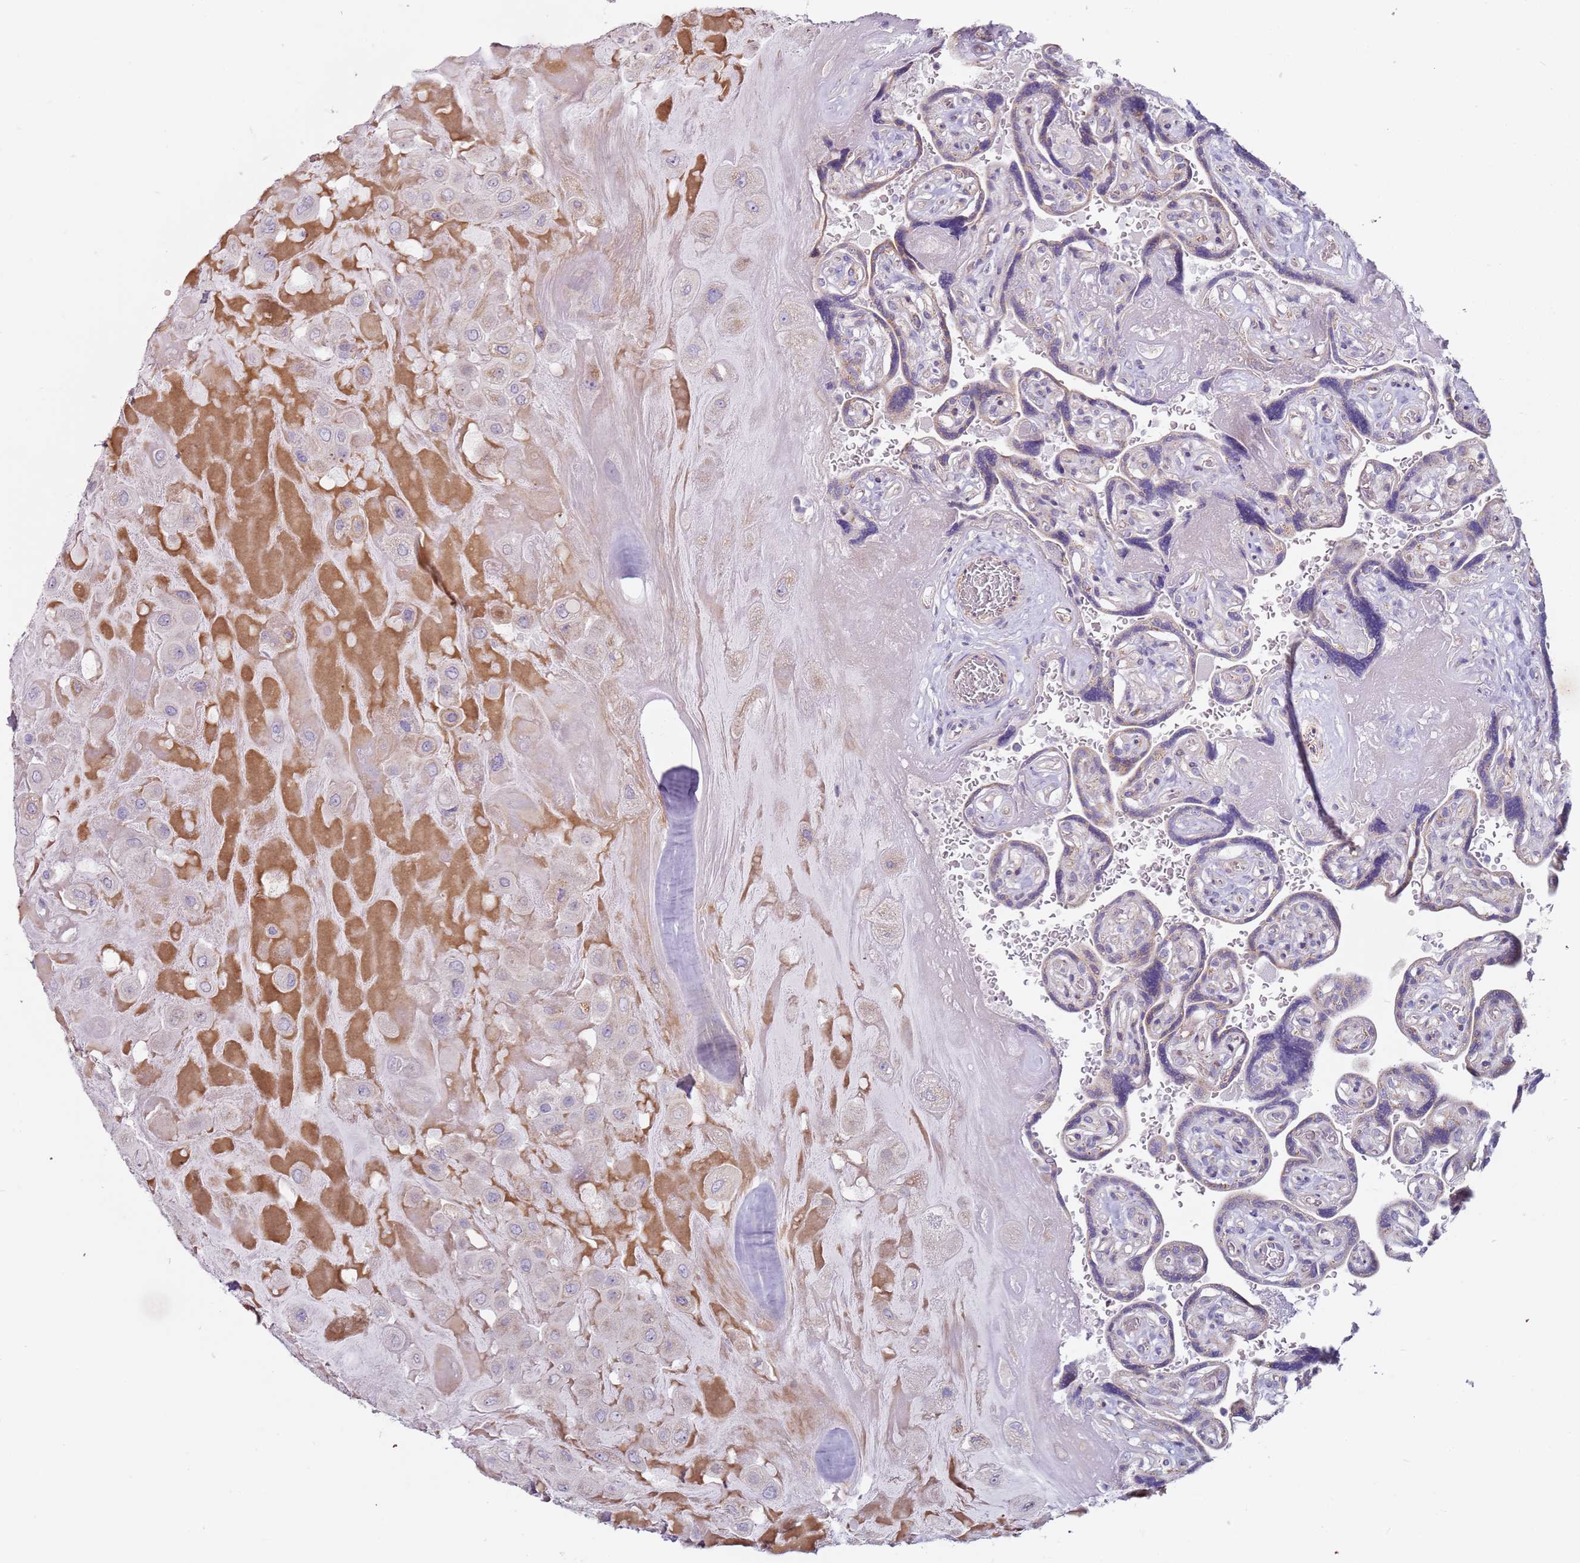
{"staining": {"intensity": "negative", "quantity": "none", "location": "none"}, "tissue": "placenta", "cell_type": "Decidual cells", "image_type": "normal", "snomed": [{"axis": "morphology", "description": "Normal tissue, NOS"}, {"axis": "topography", "description": "Placenta"}], "caption": "The photomicrograph displays no staining of decidual cells in unremarkable placenta. (Stains: DAB (3,3'-diaminobenzidine) immunohistochemistry (IHC) with hematoxylin counter stain, Microscopy: brightfield microscopy at high magnification).", "gene": "ALS2", "patient": {"sex": "female", "age": 32}}